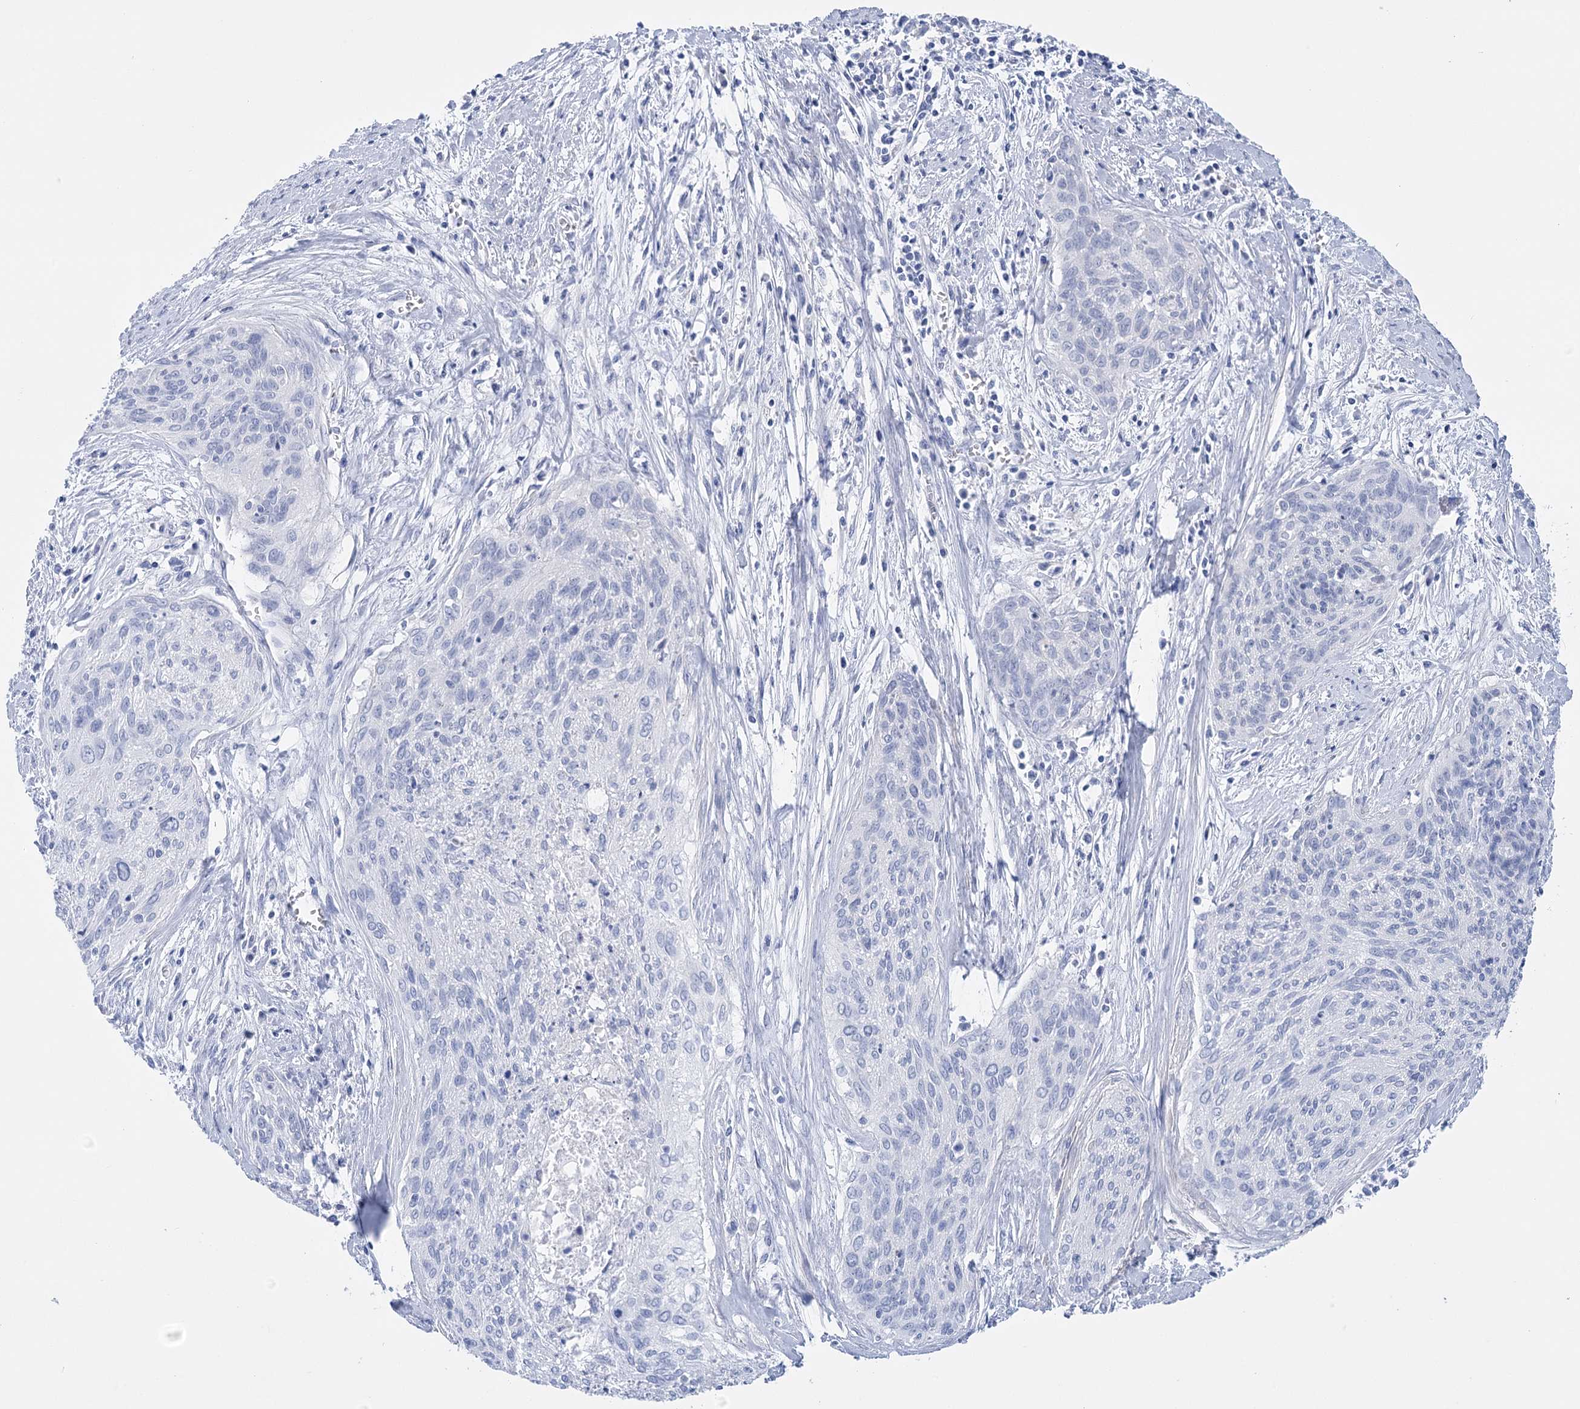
{"staining": {"intensity": "negative", "quantity": "none", "location": "none"}, "tissue": "cervical cancer", "cell_type": "Tumor cells", "image_type": "cancer", "snomed": [{"axis": "morphology", "description": "Squamous cell carcinoma, NOS"}, {"axis": "topography", "description": "Cervix"}], "caption": "A micrograph of human squamous cell carcinoma (cervical) is negative for staining in tumor cells.", "gene": "PCDHA1", "patient": {"sex": "female", "age": 55}}